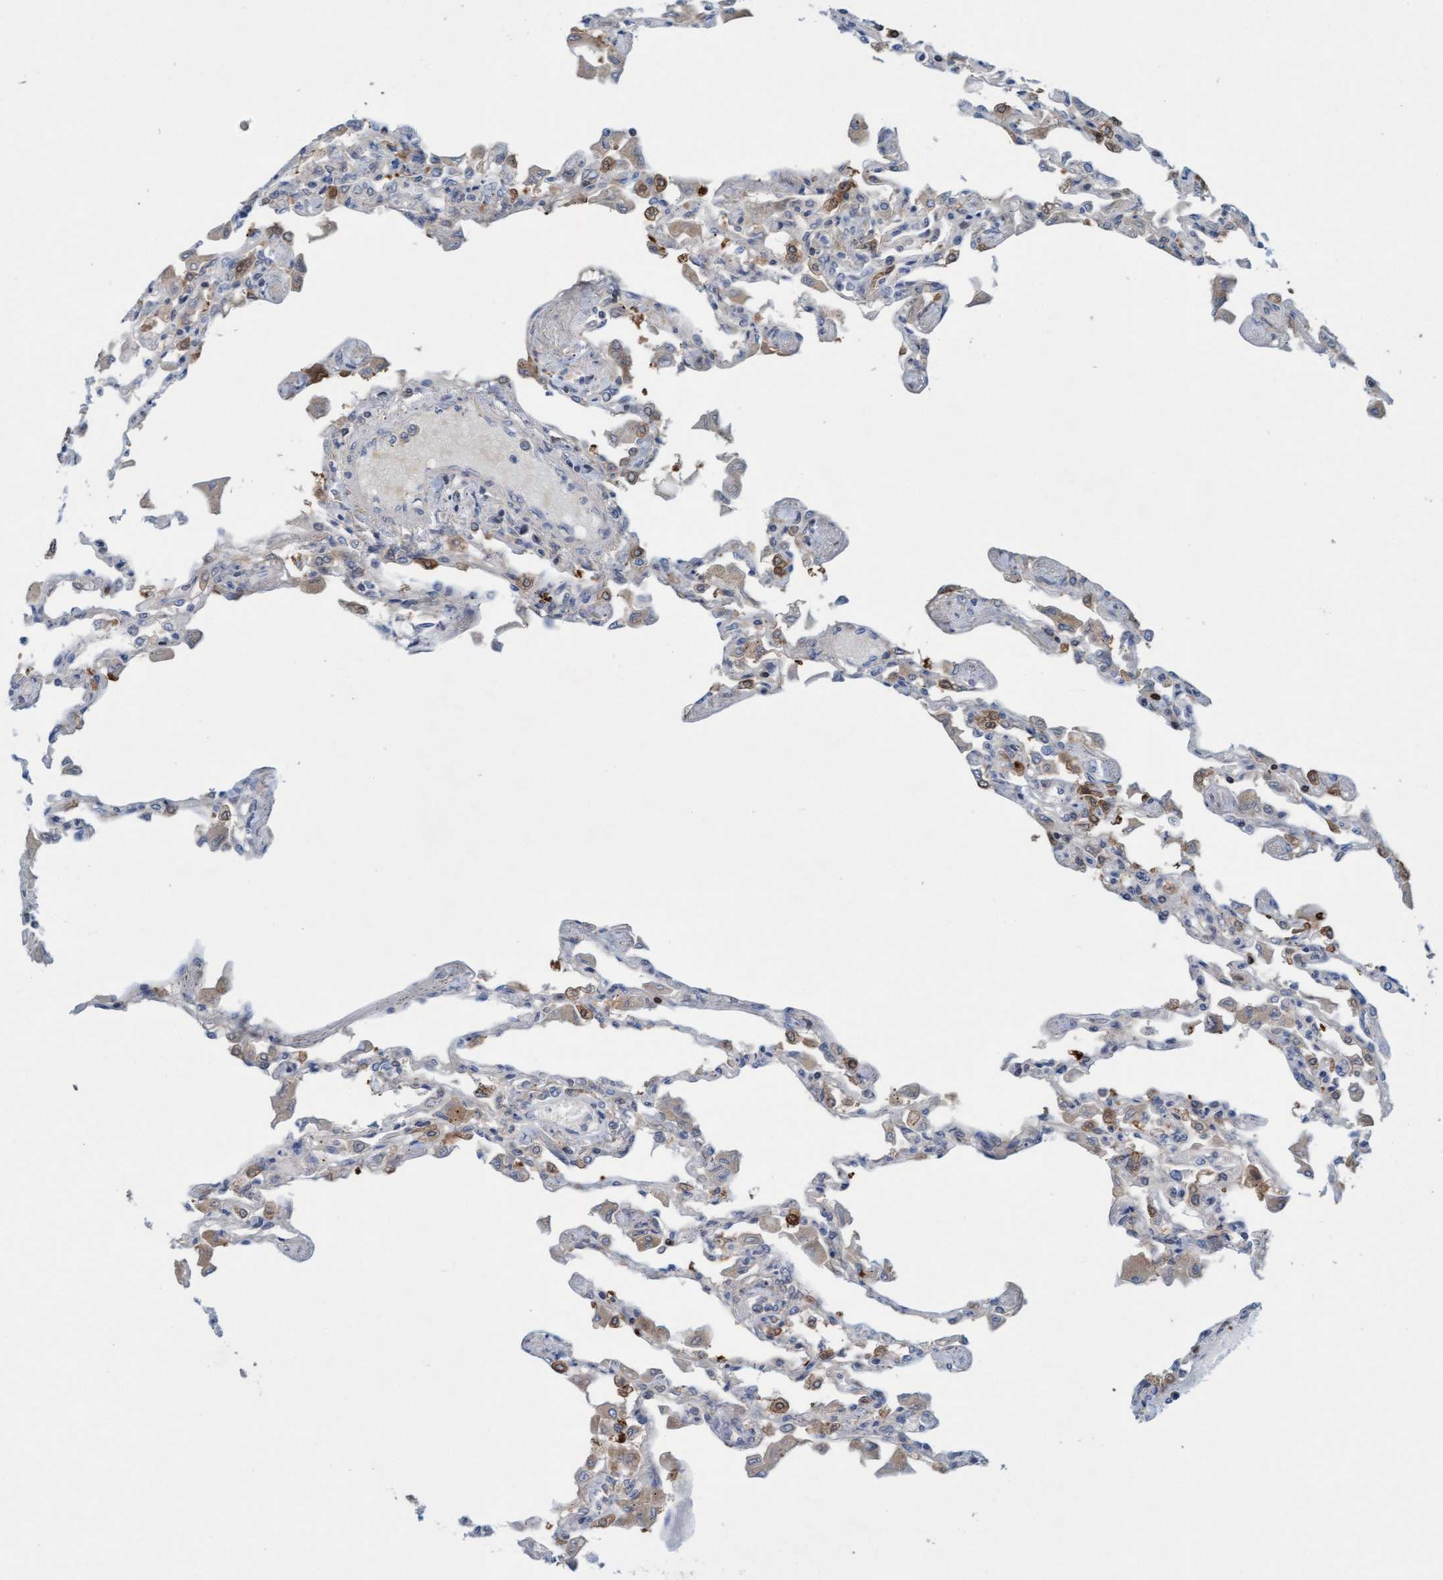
{"staining": {"intensity": "strong", "quantity": "25%-75%", "location": "cytoplasmic/membranous"}, "tissue": "lung", "cell_type": "Alveolar cells", "image_type": "normal", "snomed": [{"axis": "morphology", "description": "Normal tissue, NOS"}, {"axis": "topography", "description": "Bronchus"}, {"axis": "topography", "description": "Lung"}], "caption": "Human lung stained with a brown dye demonstrates strong cytoplasmic/membranous positive staining in approximately 25%-75% of alveolar cells.", "gene": "KLHL25", "patient": {"sex": "female", "age": 49}}